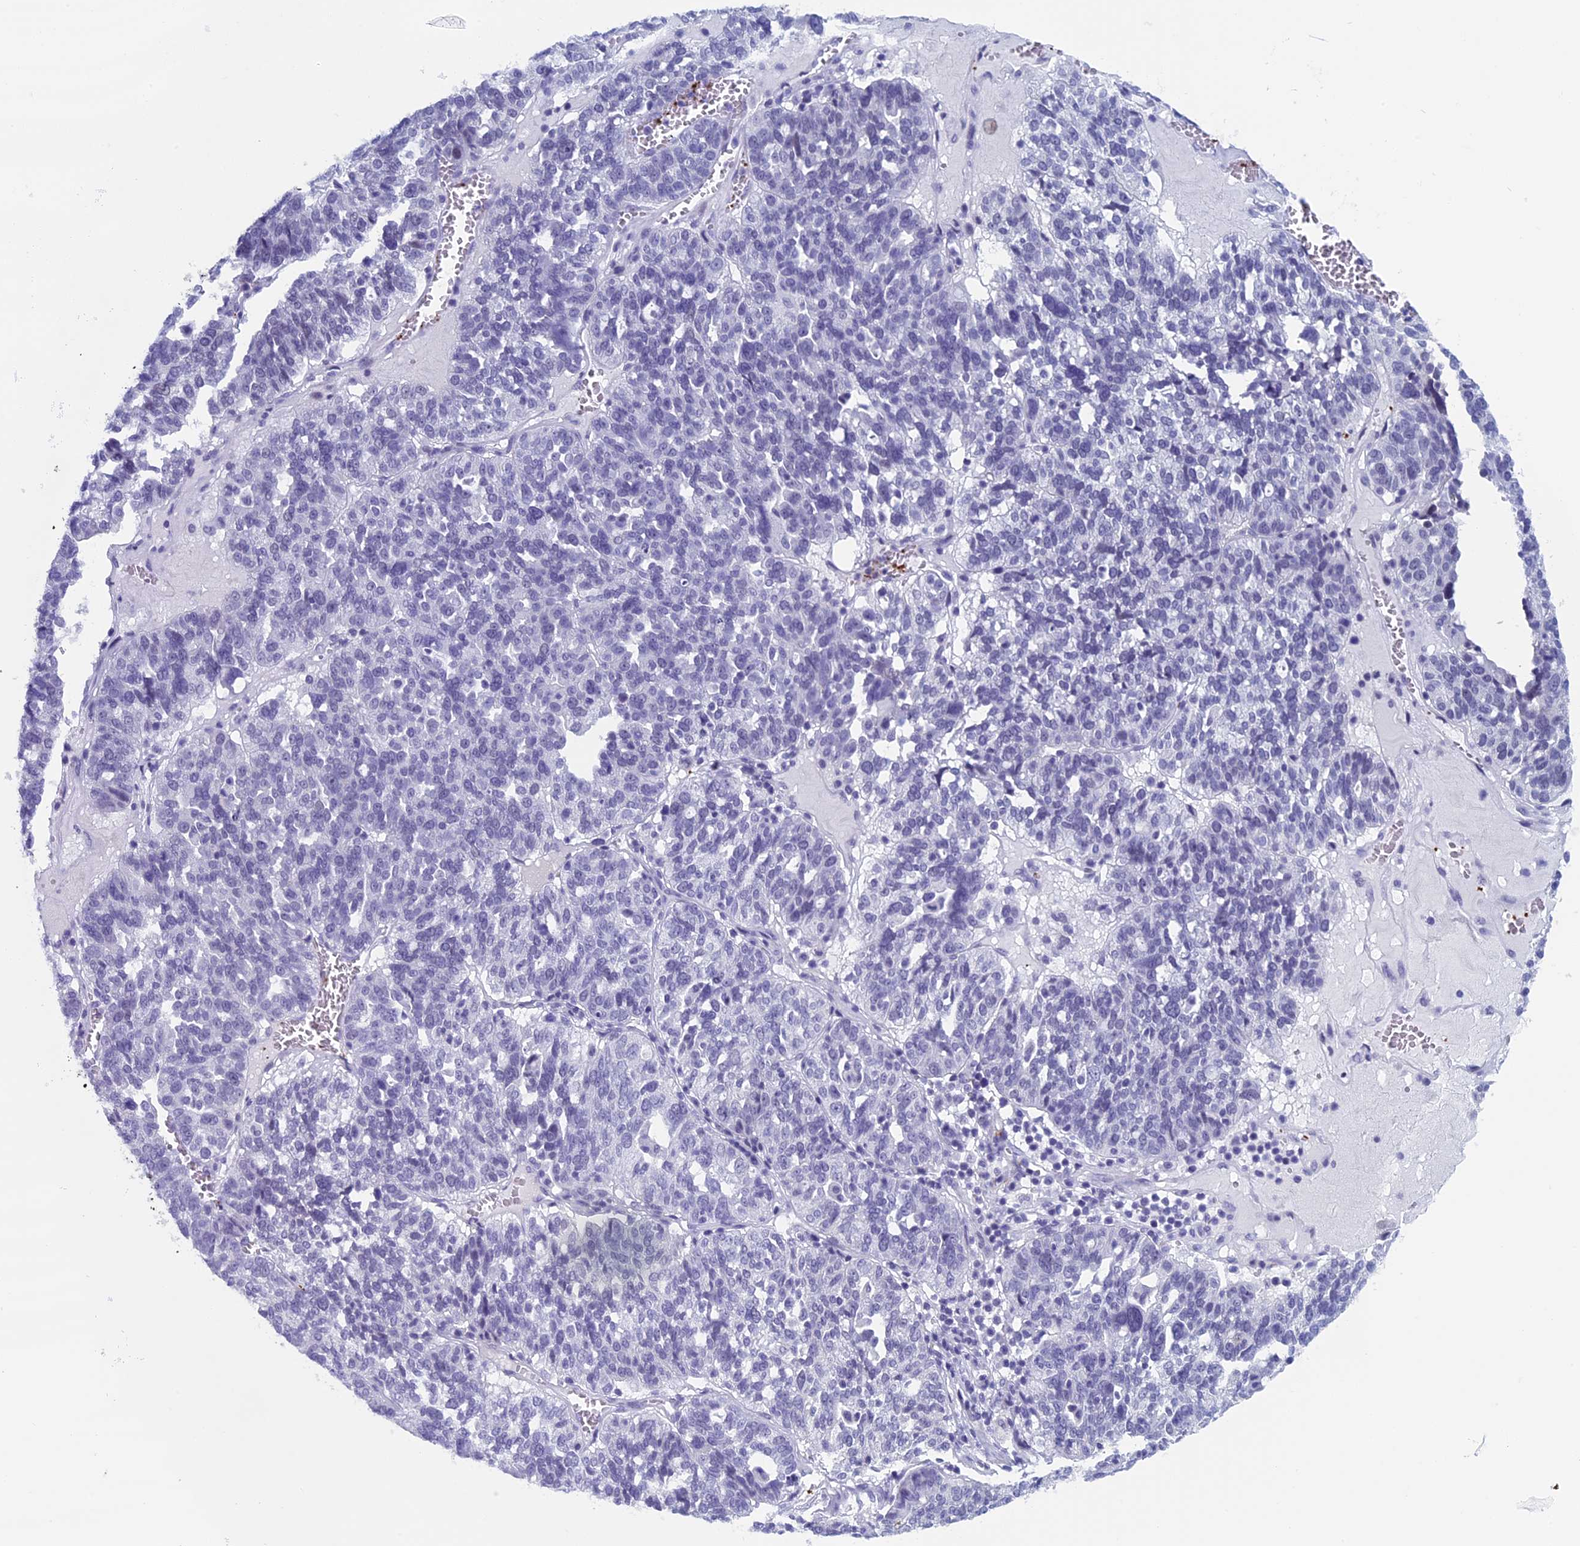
{"staining": {"intensity": "negative", "quantity": "none", "location": "none"}, "tissue": "ovarian cancer", "cell_type": "Tumor cells", "image_type": "cancer", "snomed": [{"axis": "morphology", "description": "Cystadenocarcinoma, serous, NOS"}, {"axis": "topography", "description": "Ovary"}], "caption": "Protein analysis of serous cystadenocarcinoma (ovarian) reveals no significant expression in tumor cells. (DAB immunohistochemistry (IHC) with hematoxylin counter stain).", "gene": "AIFM2", "patient": {"sex": "female", "age": 59}}